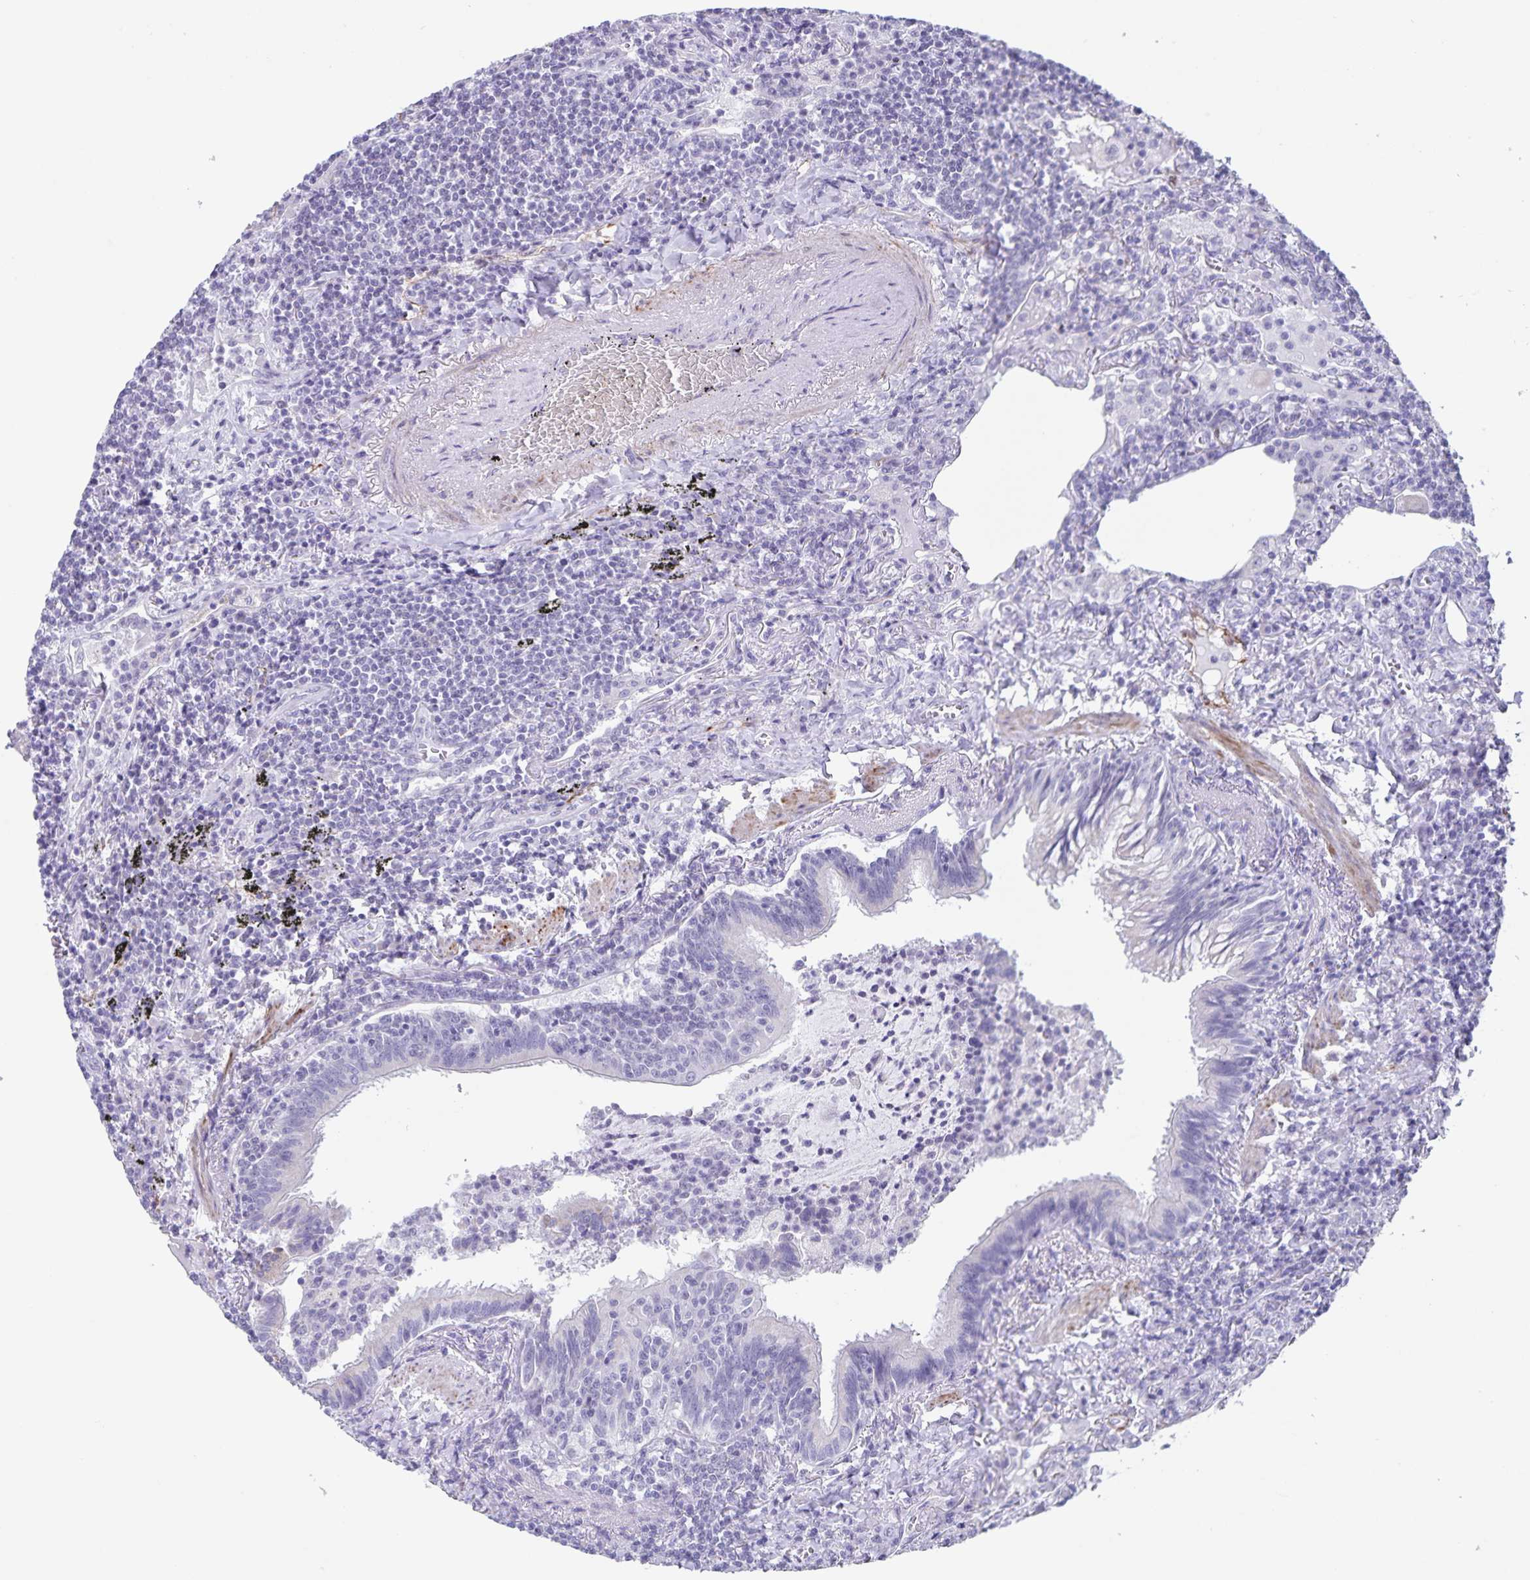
{"staining": {"intensity": "negative", "quantity": "none", "location": "none"}, "tissue": "lymphoma", "cell_type": "Tumor cells", "image_type": "cancer", "snomed": [{"axis": "morphology", "description": "Malignant lymphoma, non-Hodgkin's type, Low grade"}, {"axis": "topography", "description": "Lung"}], "caption": "A high-resolution micrograph shows immunohistochemistry (IHC) staining of malignant lymphoma, non-Hodgkin's type (low-grade), which demonstrates no significant positivity in tumor cells.", "gene": "SYNM", "patient": {"sex": "female", "age": 71}}